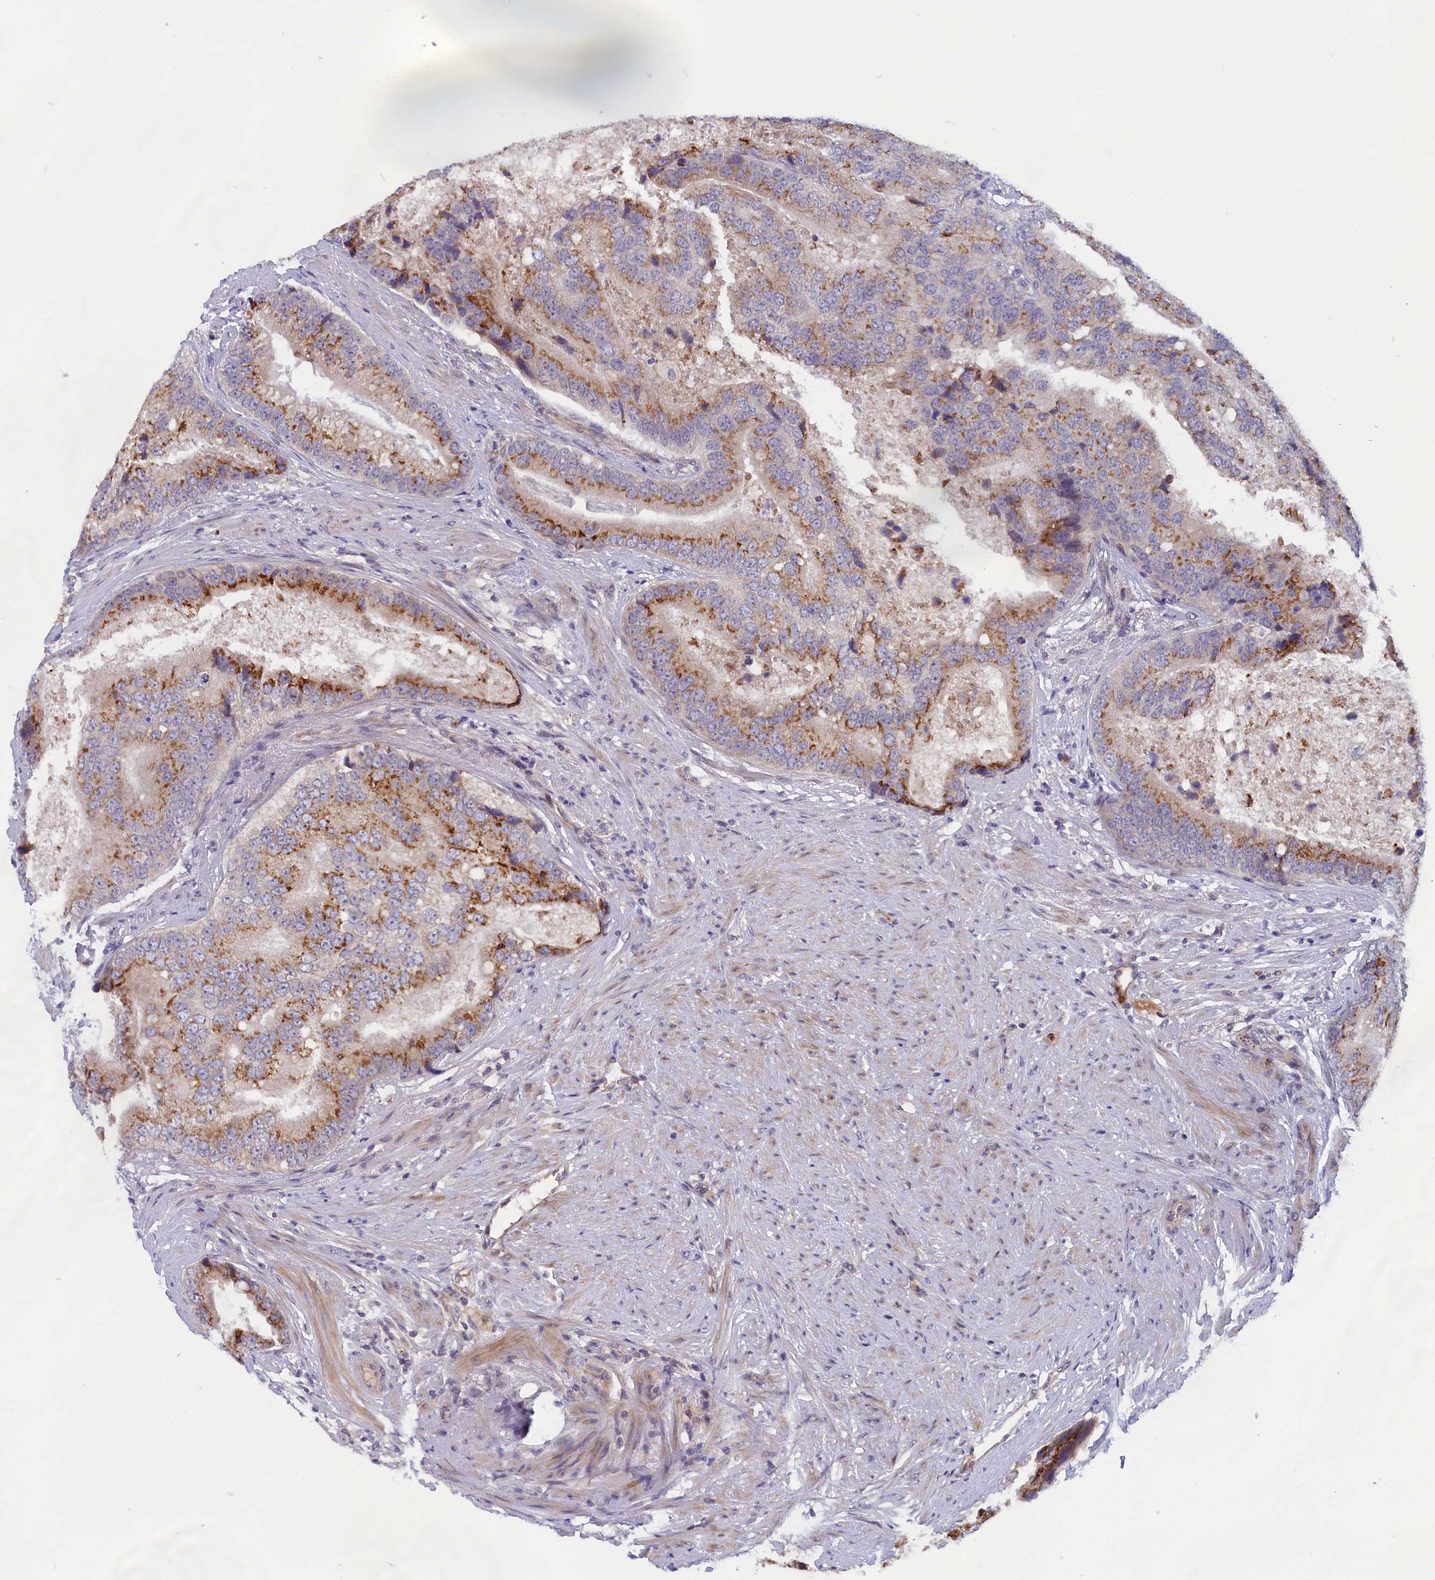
{"staining": {"intensity": "moderate", "quantity": ">75%", "location": "cytoplasmic/membranous"}, "tissue": "prostate cancer", "cell_type": "Tumor cells", "image_type": "cancer", "snomed": [{"axis": "morphology", "description": "Adenocarcinoma, High grade"}, {"axis": "topography", "description": "Prostate"}], "caption": "IHC (DAB) staining of adenocarcinoma (high-grade) (prostate) shows moderate cytoplasmic/membranous protein positivity in about >75% of tumor cells. Using DAB (3,3'-diaminobenzidine) (brown) and hematoxylin (blue) stains, captured at high magnification using brightfield microscopy.", "gene": "IGFALS", "patient": {"sex": "male", "age": 70}}